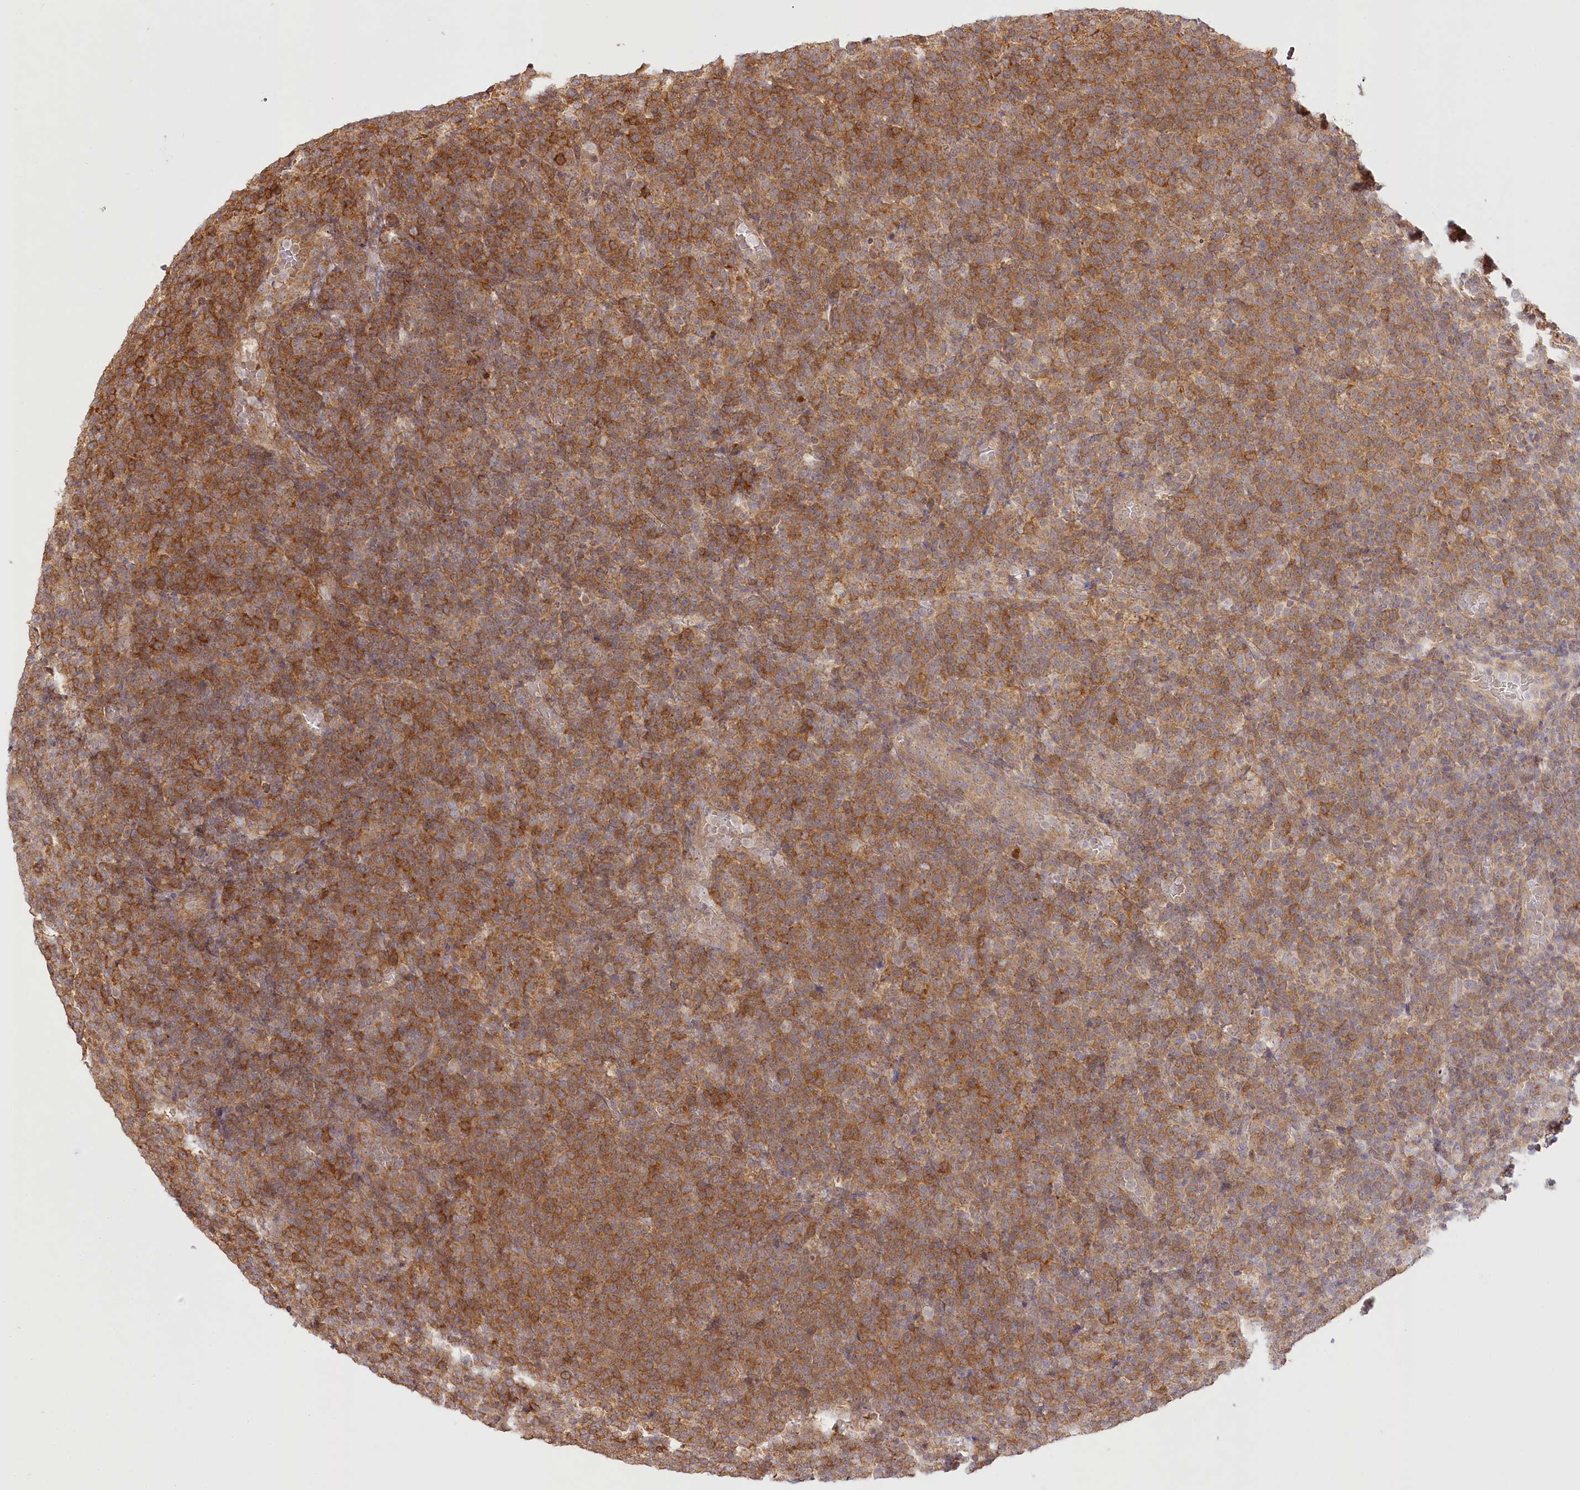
{"staining": {"intensity": "moderate", "quantity": ">75%", "location": "cytoplasmic/membranous"}, "tissue": "lymphoma", "cell_type": "Tumor cells", "image_type": "cancer", "snomed": [{"axis": "morphology", "description": "Malignant lymphoma, non-Hodgkin's type, High grade"}, {"axis": "topography", "description": "Lymph node"}], "caption": "Human lymphoma stained with a protein marker exhibits moderate staining in tumor cells.", "gene": "INPP4B", "patient": {"sex": "male", "age": 61}}